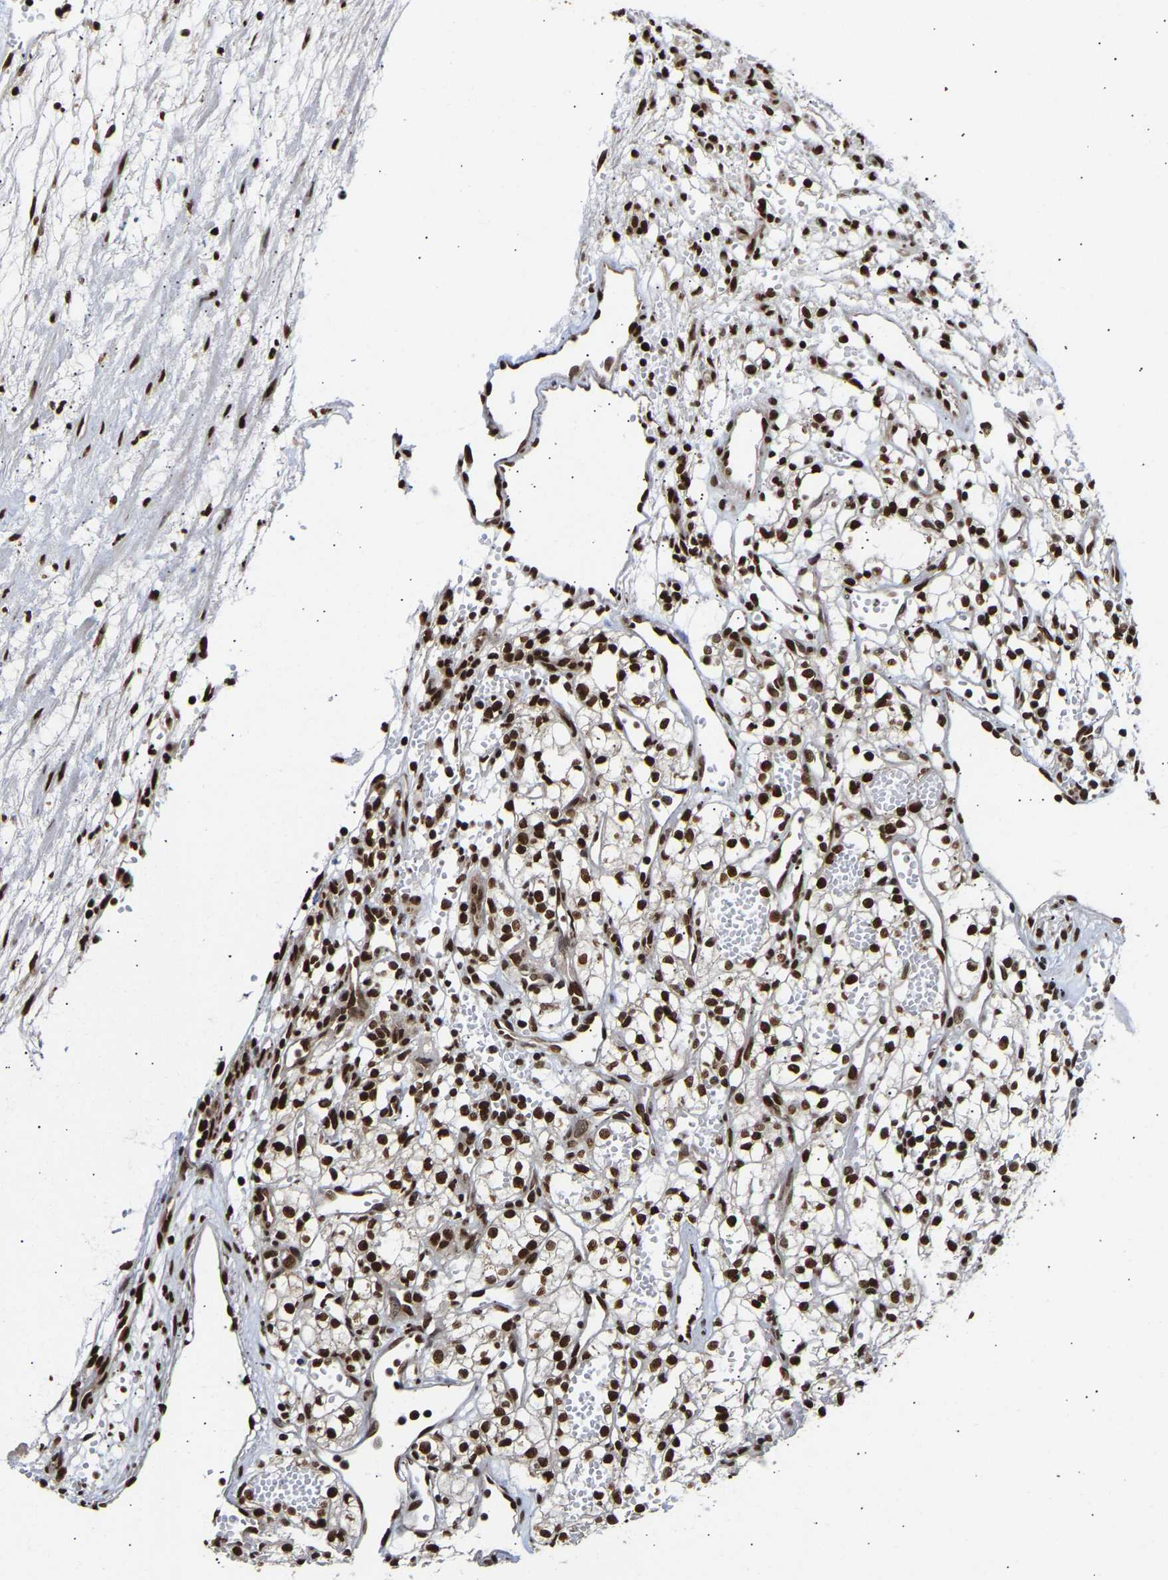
{"staining": {"intensity": "strong", "quantity": ">75%", "location": "nuclear"}, "tissue": "renal cancer", "cell_type": "Tumor cells", "image_type": "cancer", "snomed": [{"axis": "morphology", "description": "Adenocarcinoma, NOS"}, {"axis": "topography", "description": "Kidney"}], "caption": "High-power microscopy captured an immunohistochemistry photomicrograph of renal cancer, revealing strong nuclear staining in approximately >75% of tumor cells.", "gene": "PSIP1", "patient": {"sex": "male", "age": 59}}